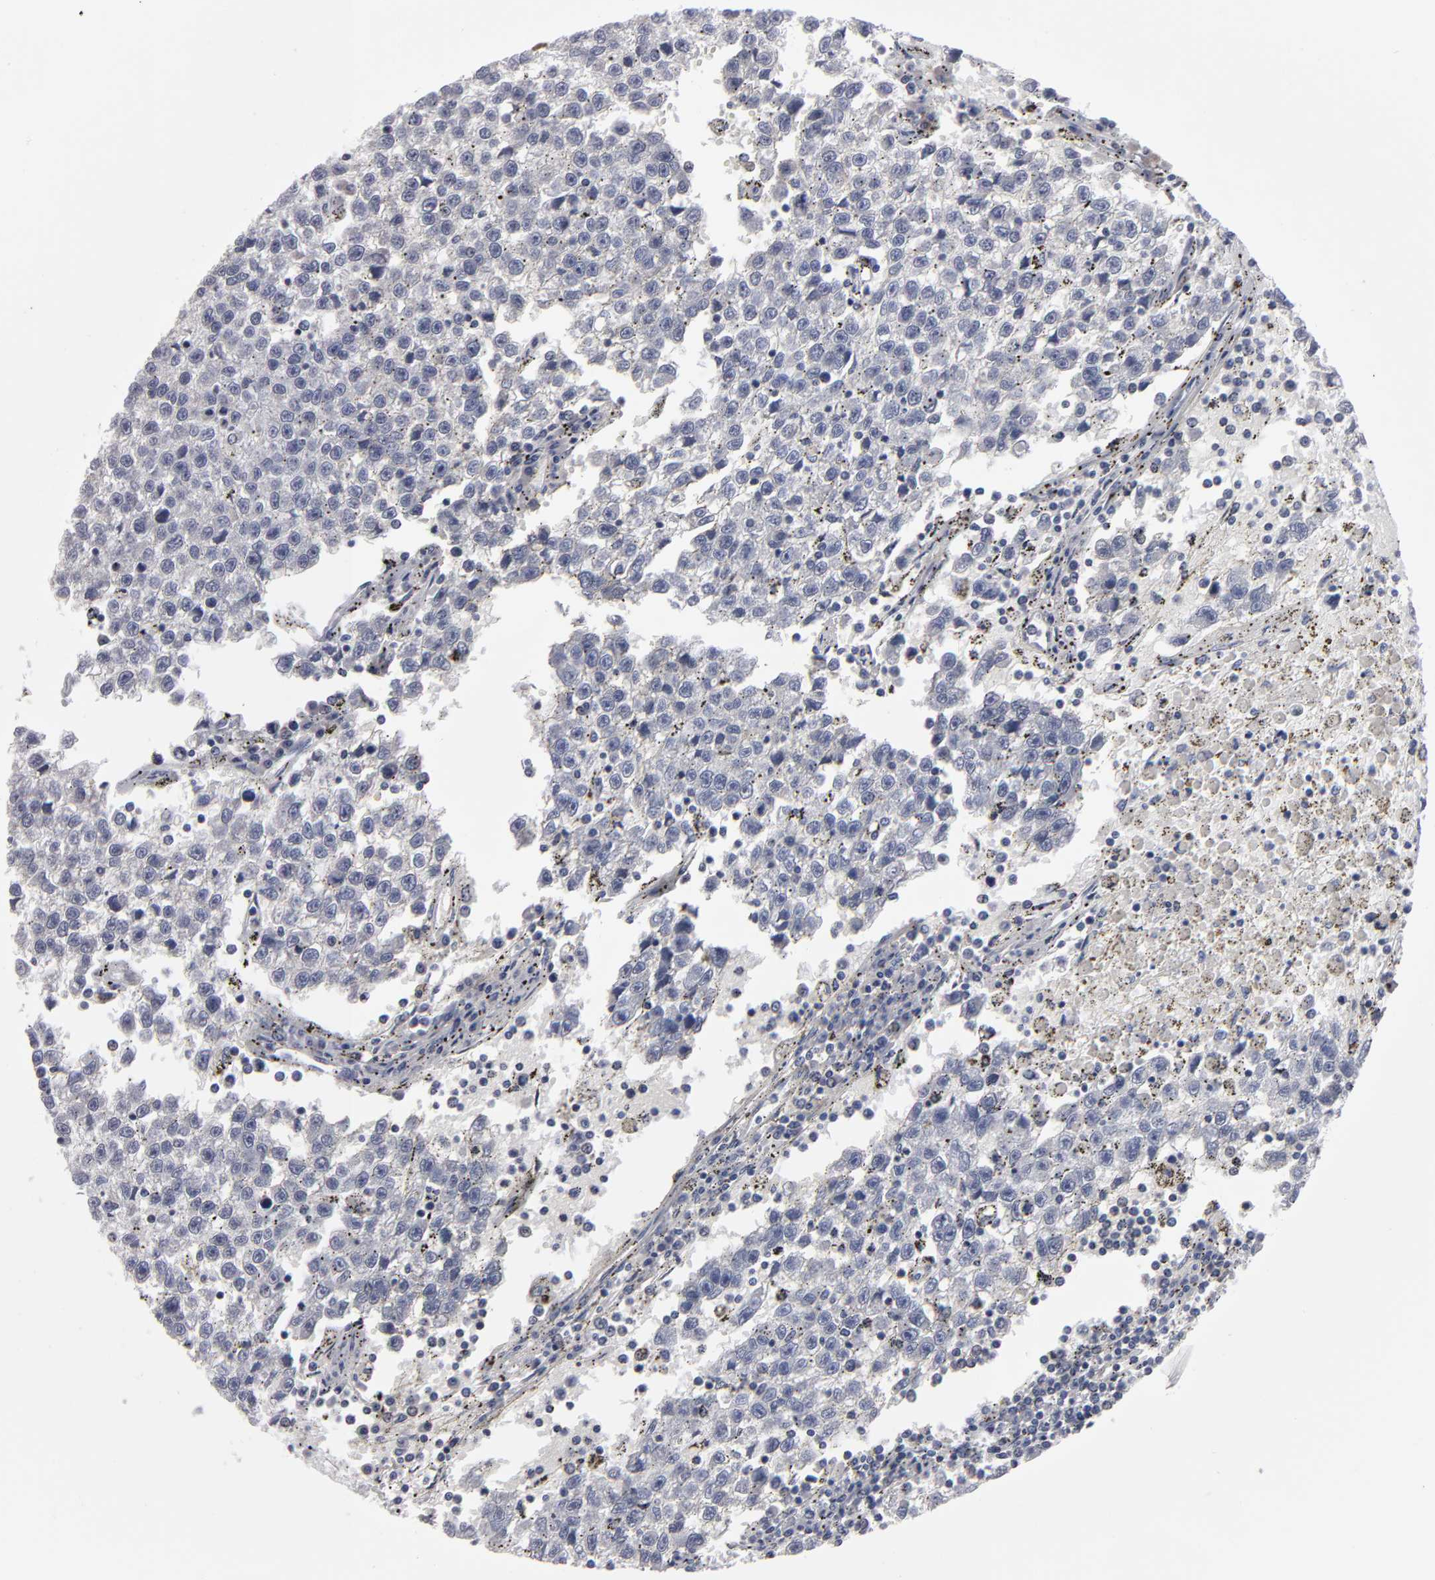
{"staining": {"intensity": "weak", "quantity": ">75%", "location": "cytoplasmic/membranous"}, "tissue": "testis cancer", "cell_type": "Tumor cells", "image_type": "cancer", "snomed": [{"axis": "morphology", "description": "Seminoma, NOS"}, {"axis": "topography", "description": "Testis"}], "caption": "Immunohistochemical staining of human seminoma (testis) demonstrates low levels of weak cytoplasmic/membranous protein staining in about >75% of tumor cells.", "gene": "CCDC80", "patient": {"sex": "male", "age": 35}}